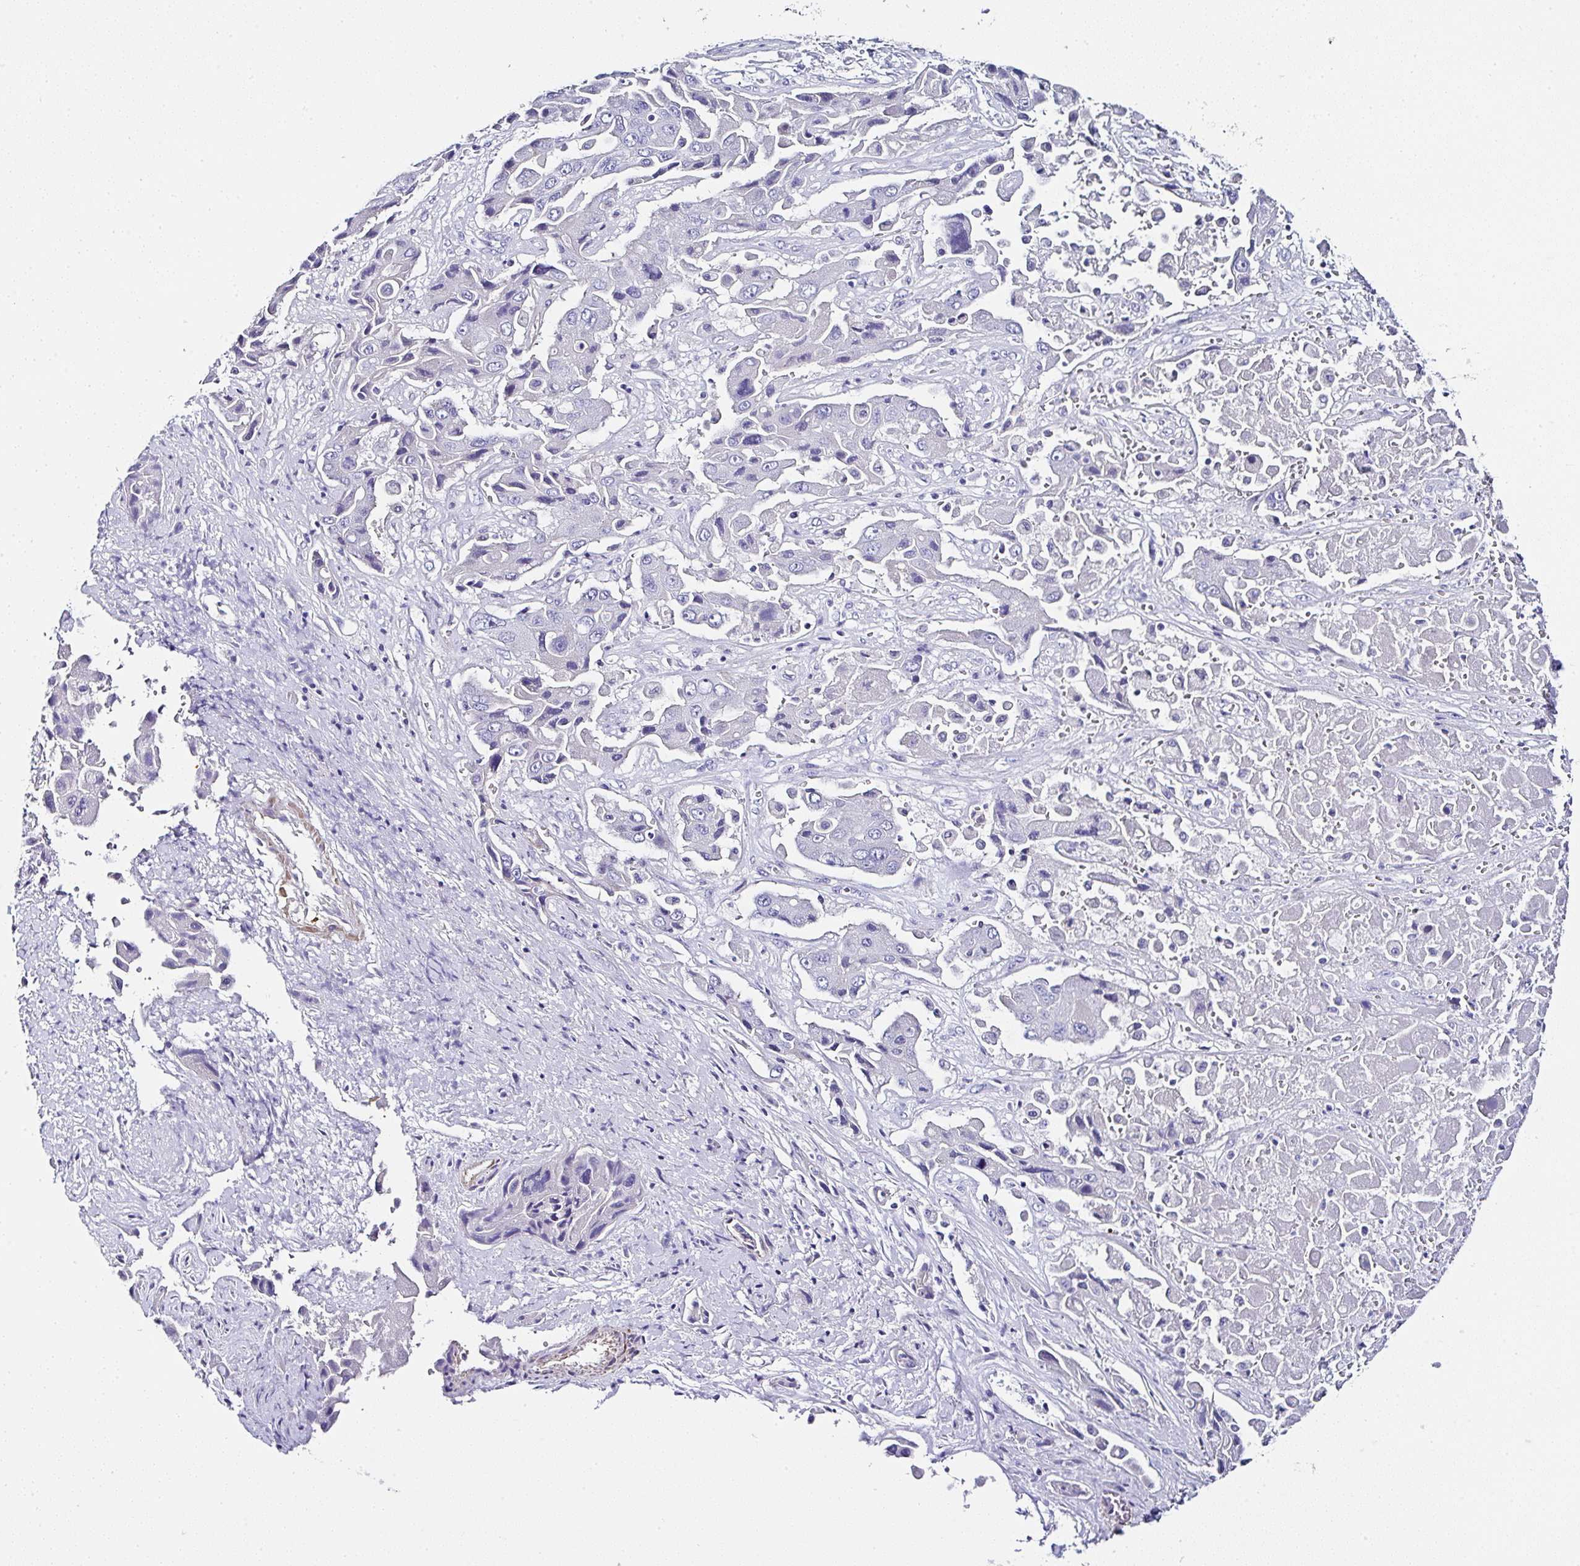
{"staining": {"intensity": "negative", "quantity": "none", "location": "none"}, "tissue": "liver cancer", "cell_type": "Tumor cells", "image_type": "cancer", "snomed": [{"axis": "morphology", "description": "Cholangiocarcinoma"}, {"axis": "topography", "description": "Liver"}], "caption": "Tumor cells are negative for brown protein staining in liver cancer (cholangiocarcinoma).", "gene": "PPFIA4", "patient": {"sex": "male", "age": 67}}